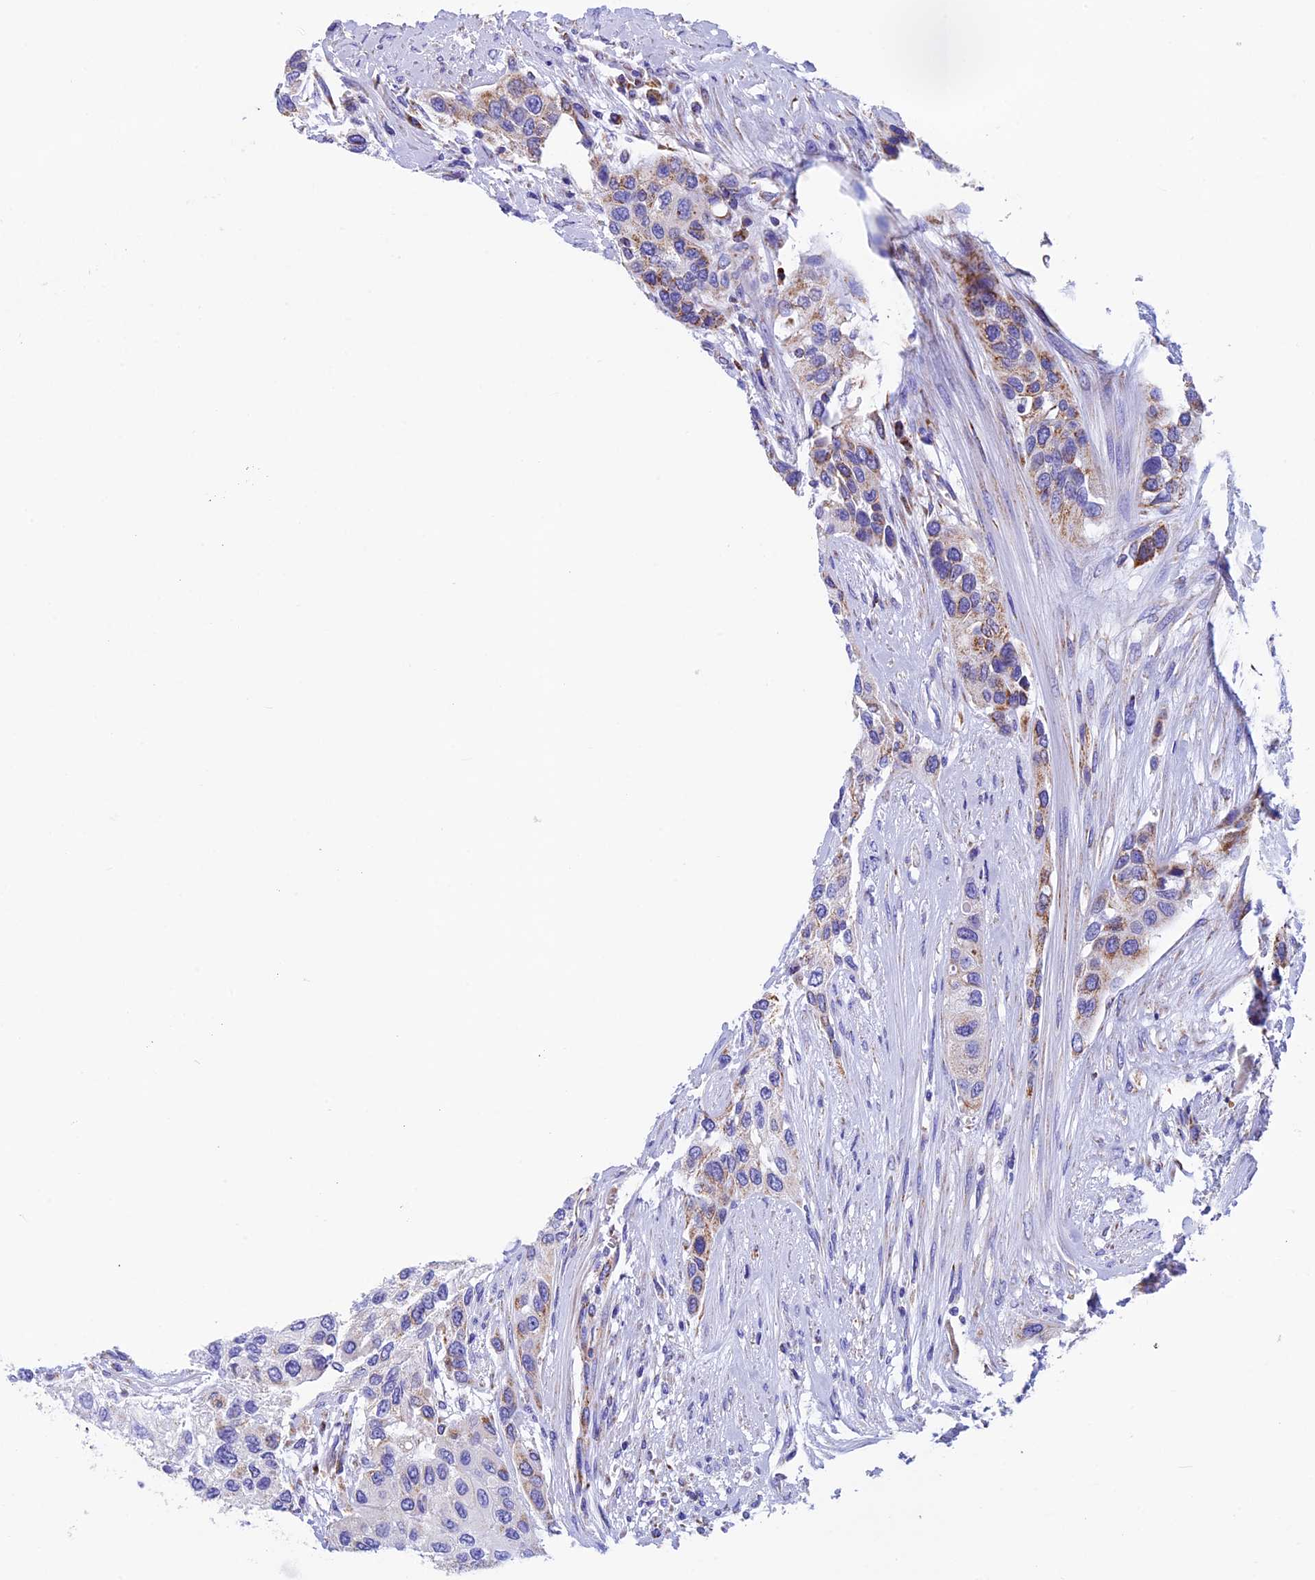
{"staining": {"intensity": "moderate", "quantity": "<25%", "location": "cytoplasmic/membranous"}, "tissue": "urothelial cancer", "cell_type": "Tumor cells", "image_type": "cancer", "snomed": [{"axis": "morphology", "description": "Normal tissue, NOS"}, {"axis": "morphology", "description": "Urothelial carcinoma, High grade"}, {"axis": "topography", "description": "Vascular tissue"}, {"axis": "topography", "description": "Urinary bladder"}], "caption": "Approximately <25% of tumor cells in urothelial carcinoma (high-grade) display moderate cytoplasmic/membranous protein expression as visualized by brown immunohistochemical staining.", "gene": "SLC8B1", "patient": {"sex": "female", "age": 56}}